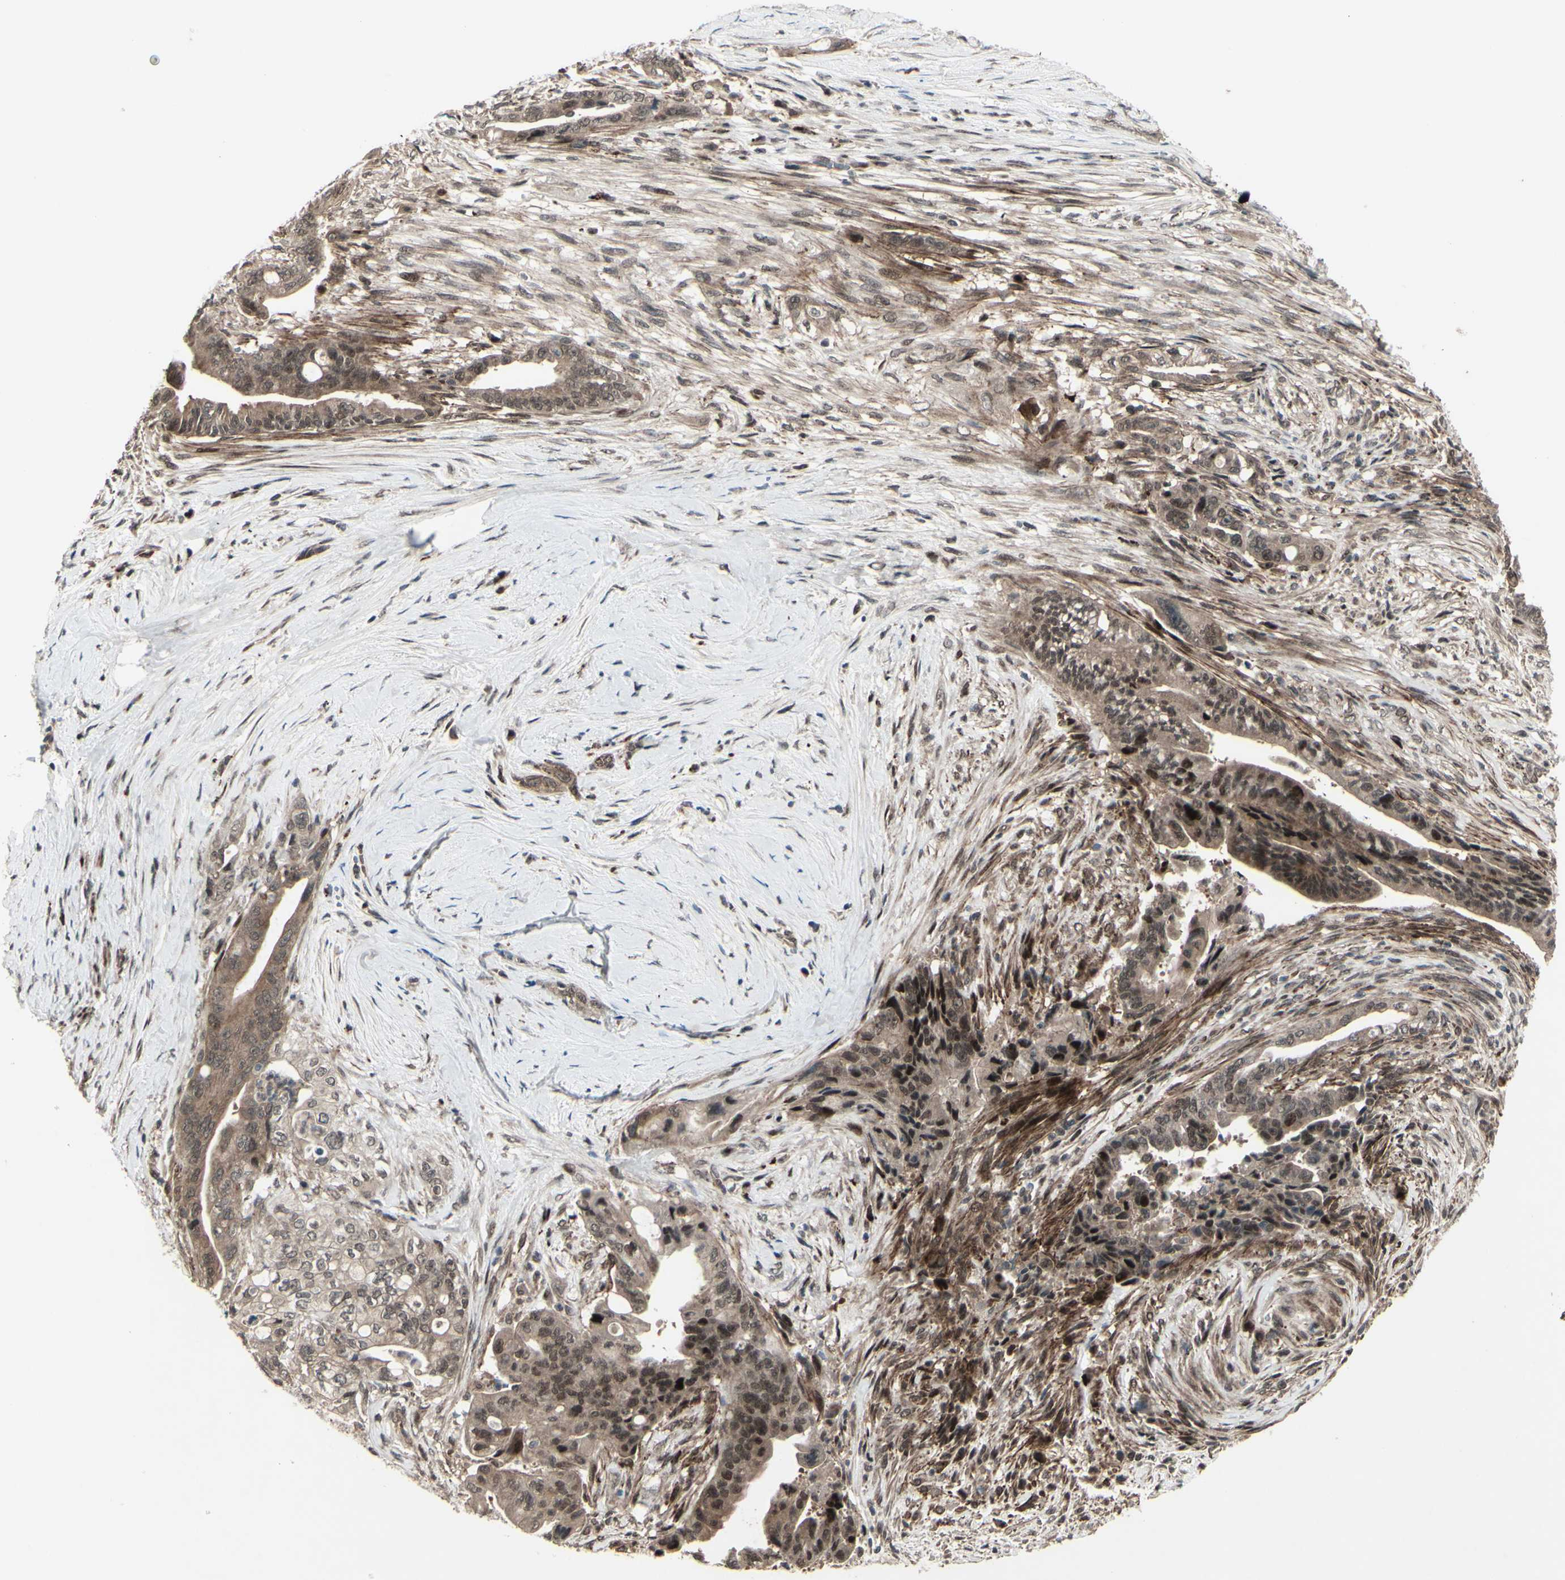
{"staining": {"intensity": "moderate", "quantity": ">75%", "location": "cytoplasmic/membranous,nuclear"}, "tissue": "pancreatic cancer", "cell_type": "Tumor cells", "image_type": "cancer", "snomed": [{"axis": "morphology", "description": "Adenocarcinoma, NOS"}, {"axis": "topography", "description": "Pancreas"}], "caption": "The photomicrograph shows immunohistochemical staining of adenocarcinoma (pancreatic). There is moderate cytoplasmic/membranous and nuclear expression is seen in about >75% of tumor cells.", "gene": "MLF2", "patient": {"sex": "male", "age": 70}}